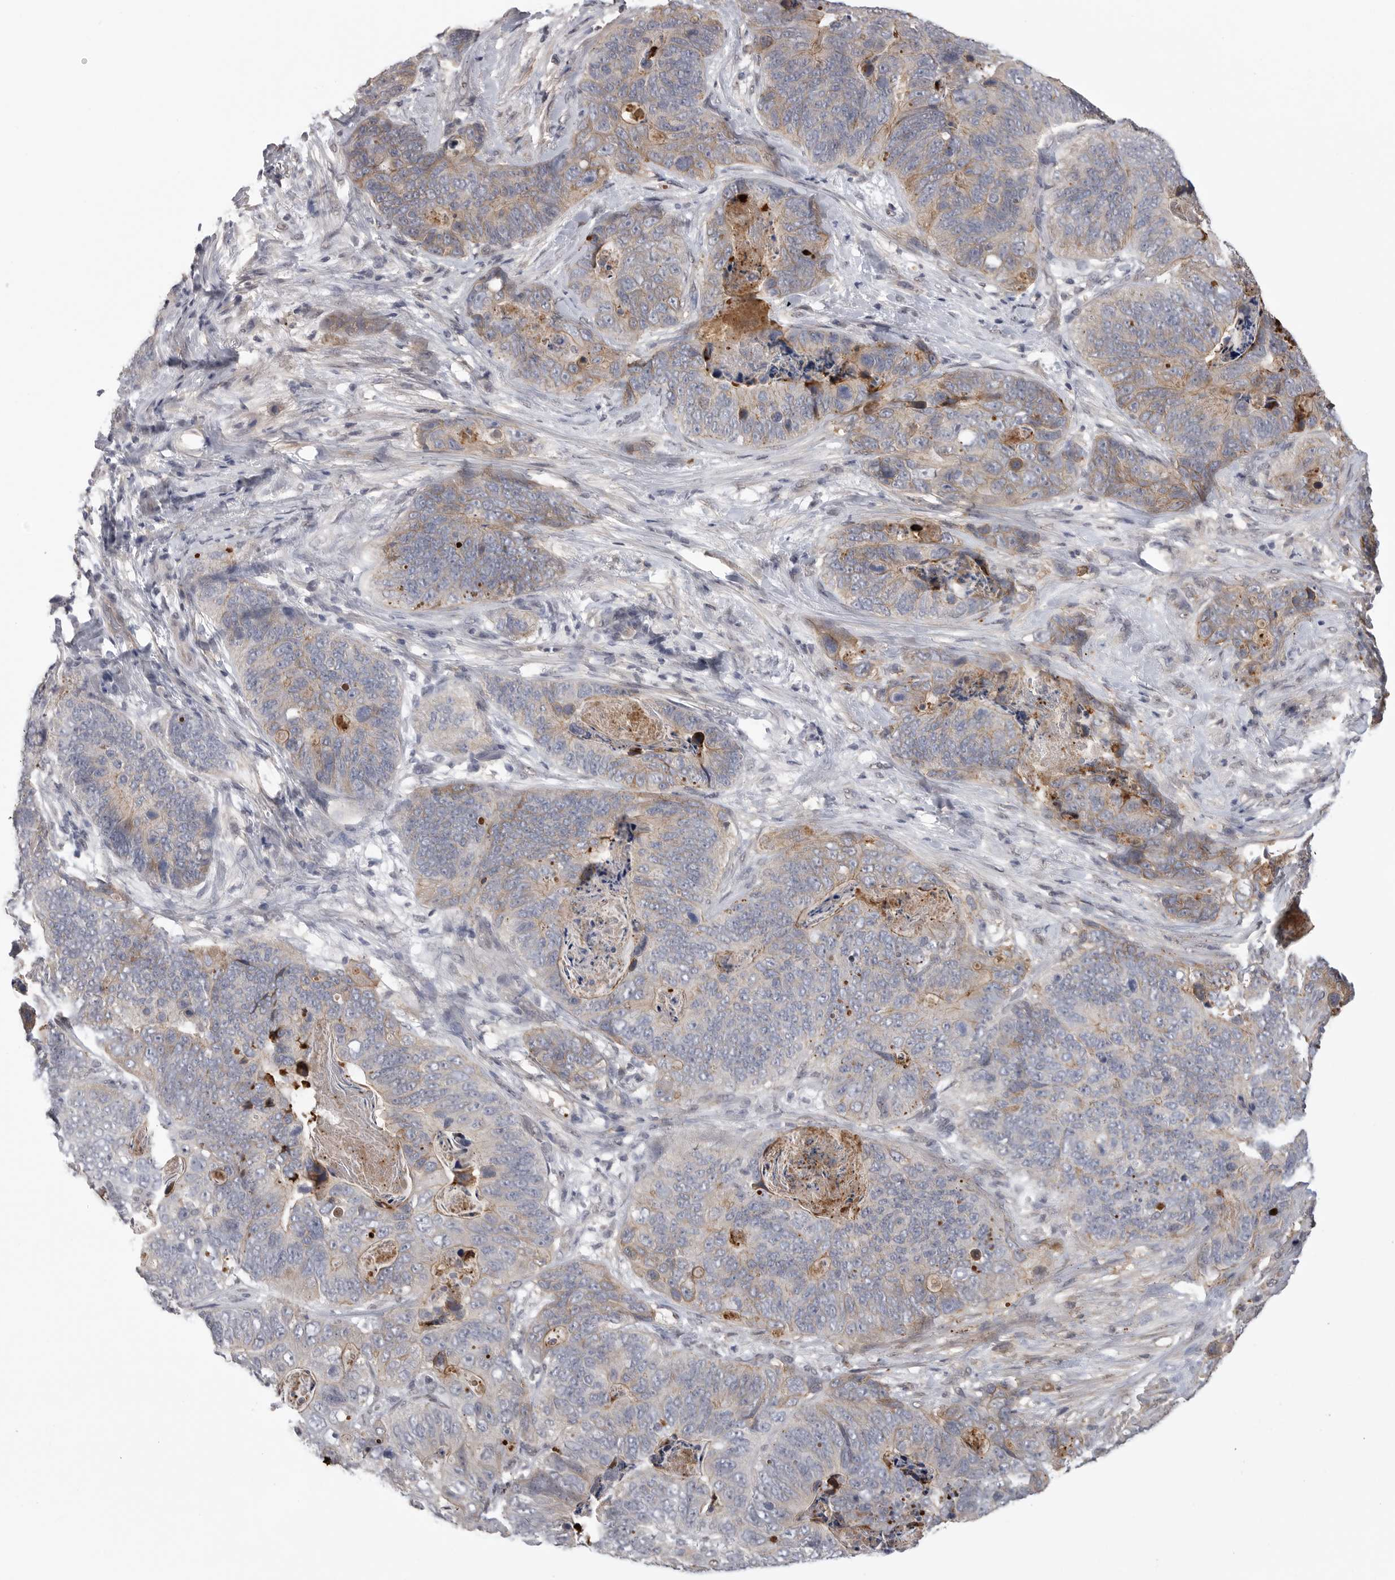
{"staining": {"intensity": "weak", "quantity": "25%-75%", "location": "cytoplasmic/membranous"}, "tissue": "stomach cancer", "cell_type": "Tumor cells", "image_type": "cancer", "snomed": [{"axis": "morphology", "description": "Normal tissue, NOS"}, {"axis": "morphology", "description": "Adenocarcinoma, NOS"}, {"axis": "topography", "description": "Stomach"}], "caption": "Protein staining of adenocarcinoma (stomach) tissue exhibits weak cytoplasmic/membranous expression in approximately 25%-75% of tumor cells. (DAB IHC with brightfield microscopy, high magnification).", "gene": "NECTIN1", "patient": {"sex": "female", "age": 89}}